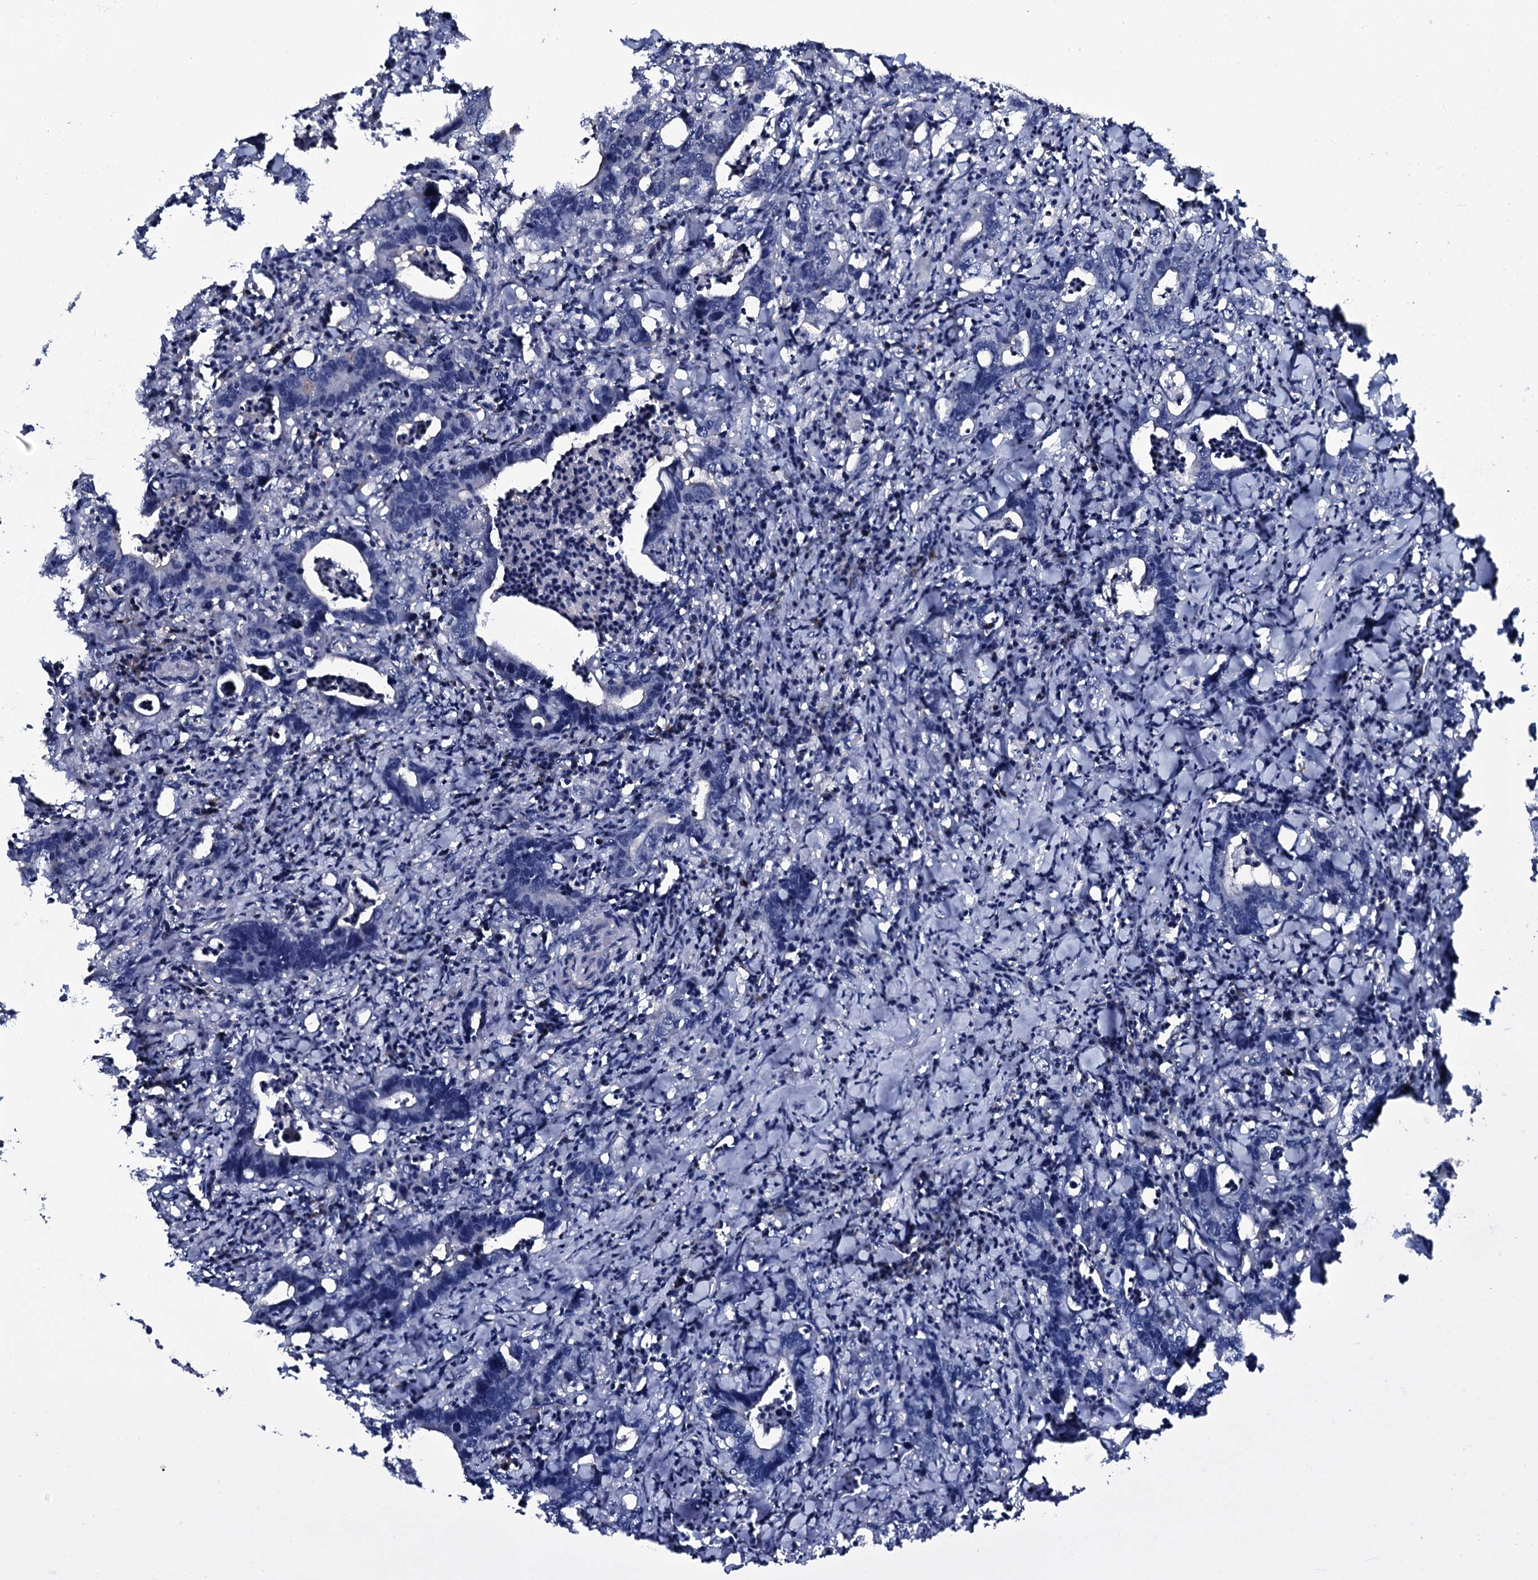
{"staining": {"intensity": "negative", "quantity": "none", "location": "none"}, "tissue": "colorectal cancer", "cell_type": "Tumor cells", "image_type": "cancer", "snomed": [{"axis": "morphology", "description": "Adenocarcinoma, NOS"}, {"axis": "topography", "description": "Colon"}], "caption": "Immunohistochemistry (IHC) micrograph of colorectal cancer stained for a protein (brown), which exhibits no positivity in tumor cells.", "gene": "LYG2", "patient": {"sex": "female", "age": 75}}